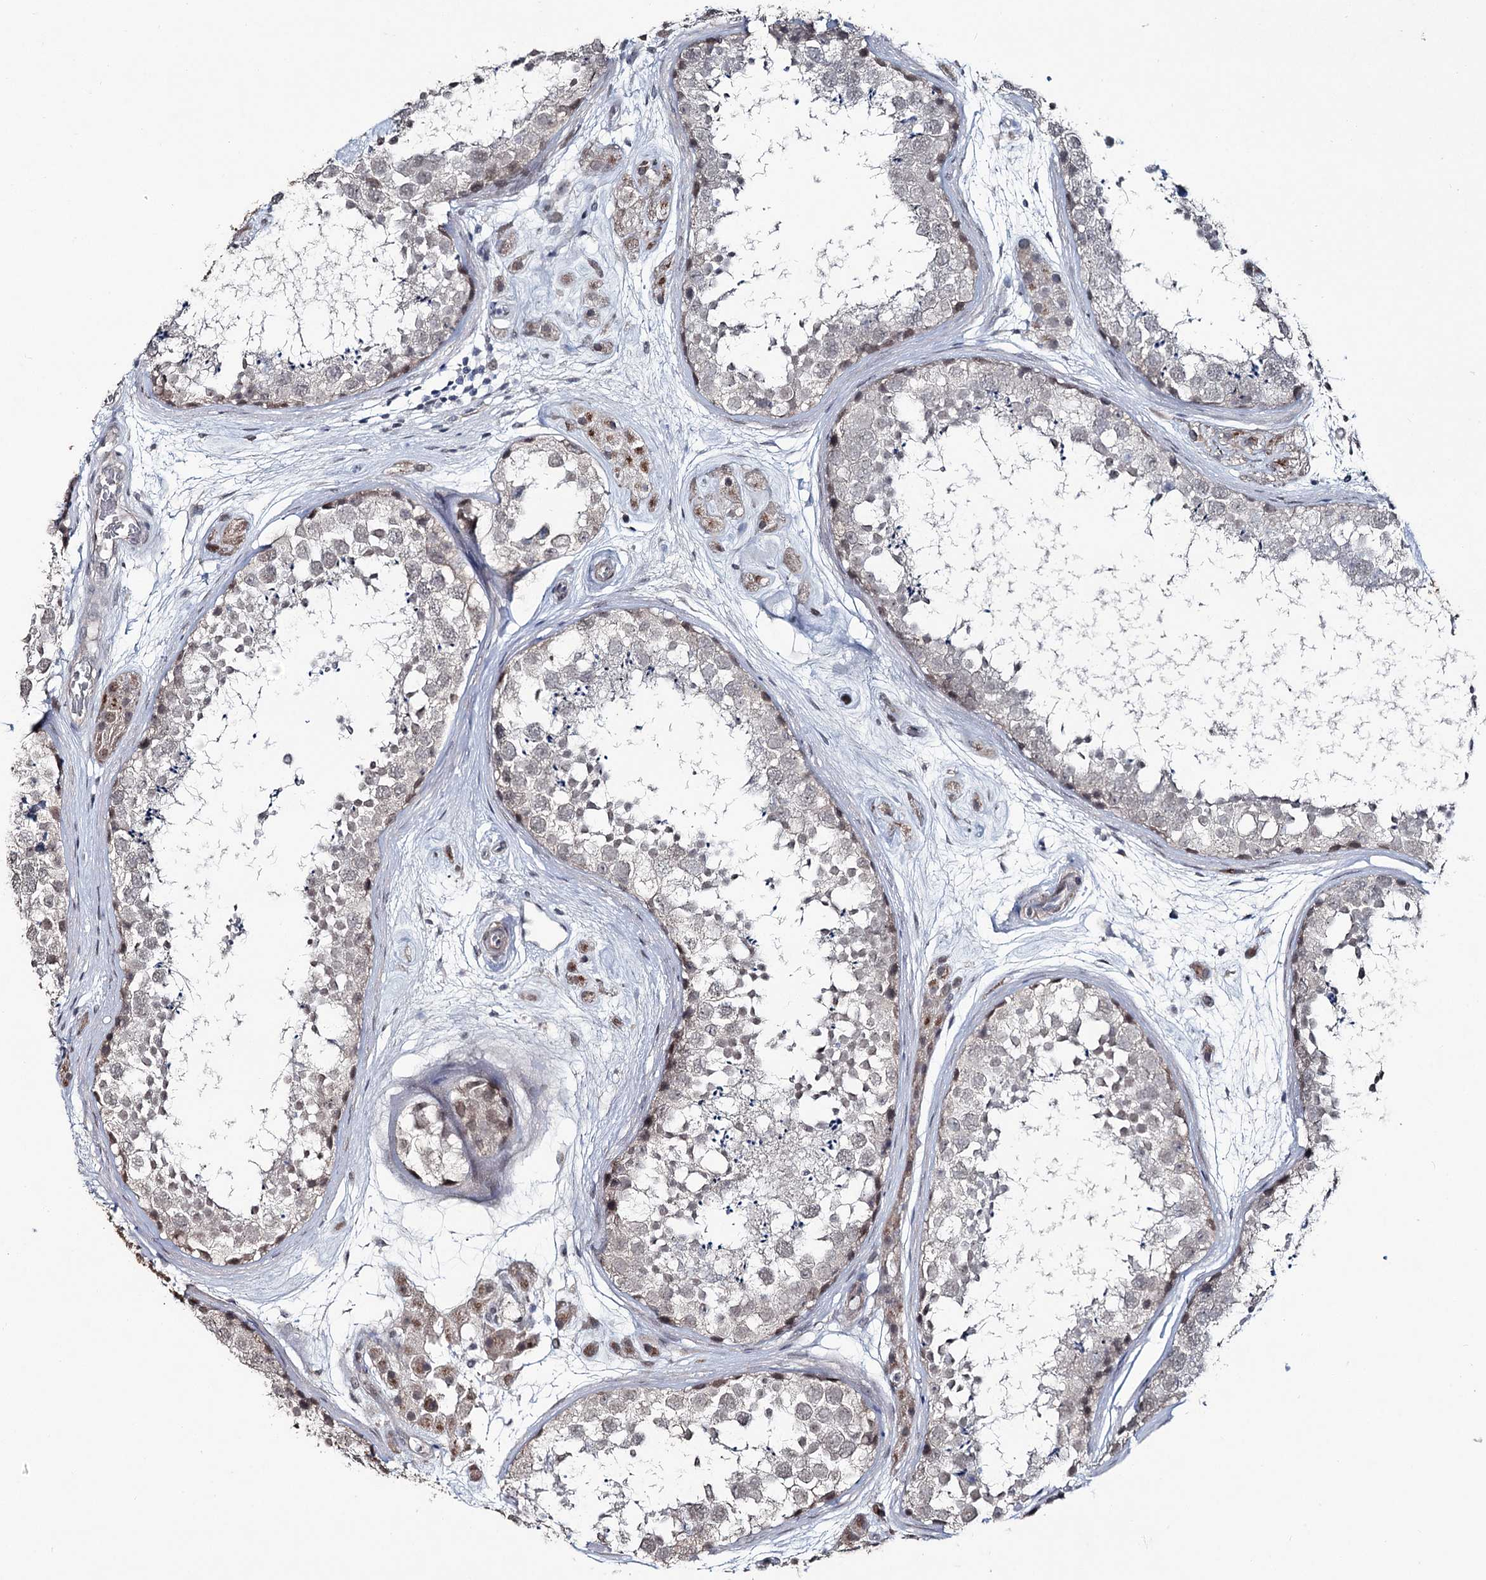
{"staining": {"intensity": "moderate", "quantity": "<25%", "location": "cytoplasmic/membranous"}, "tissue": "testis", "cell_type": "Cells in seminiferous ducts", "image_type": "normal", "snomed": [{"axis": "morphology", "description": "Normal tissue, NOS"}, {"axis": "topography", "description": "Testis"}], "caption": "This is a histology image of immunohistochemistry staining of unremarkable testis, which shows moderate expression in the cytoplasmic/membranous of cells in seminiferous ducts.", "gene": "FAM120B", "patient": {"sex": "male", "age": 56}}